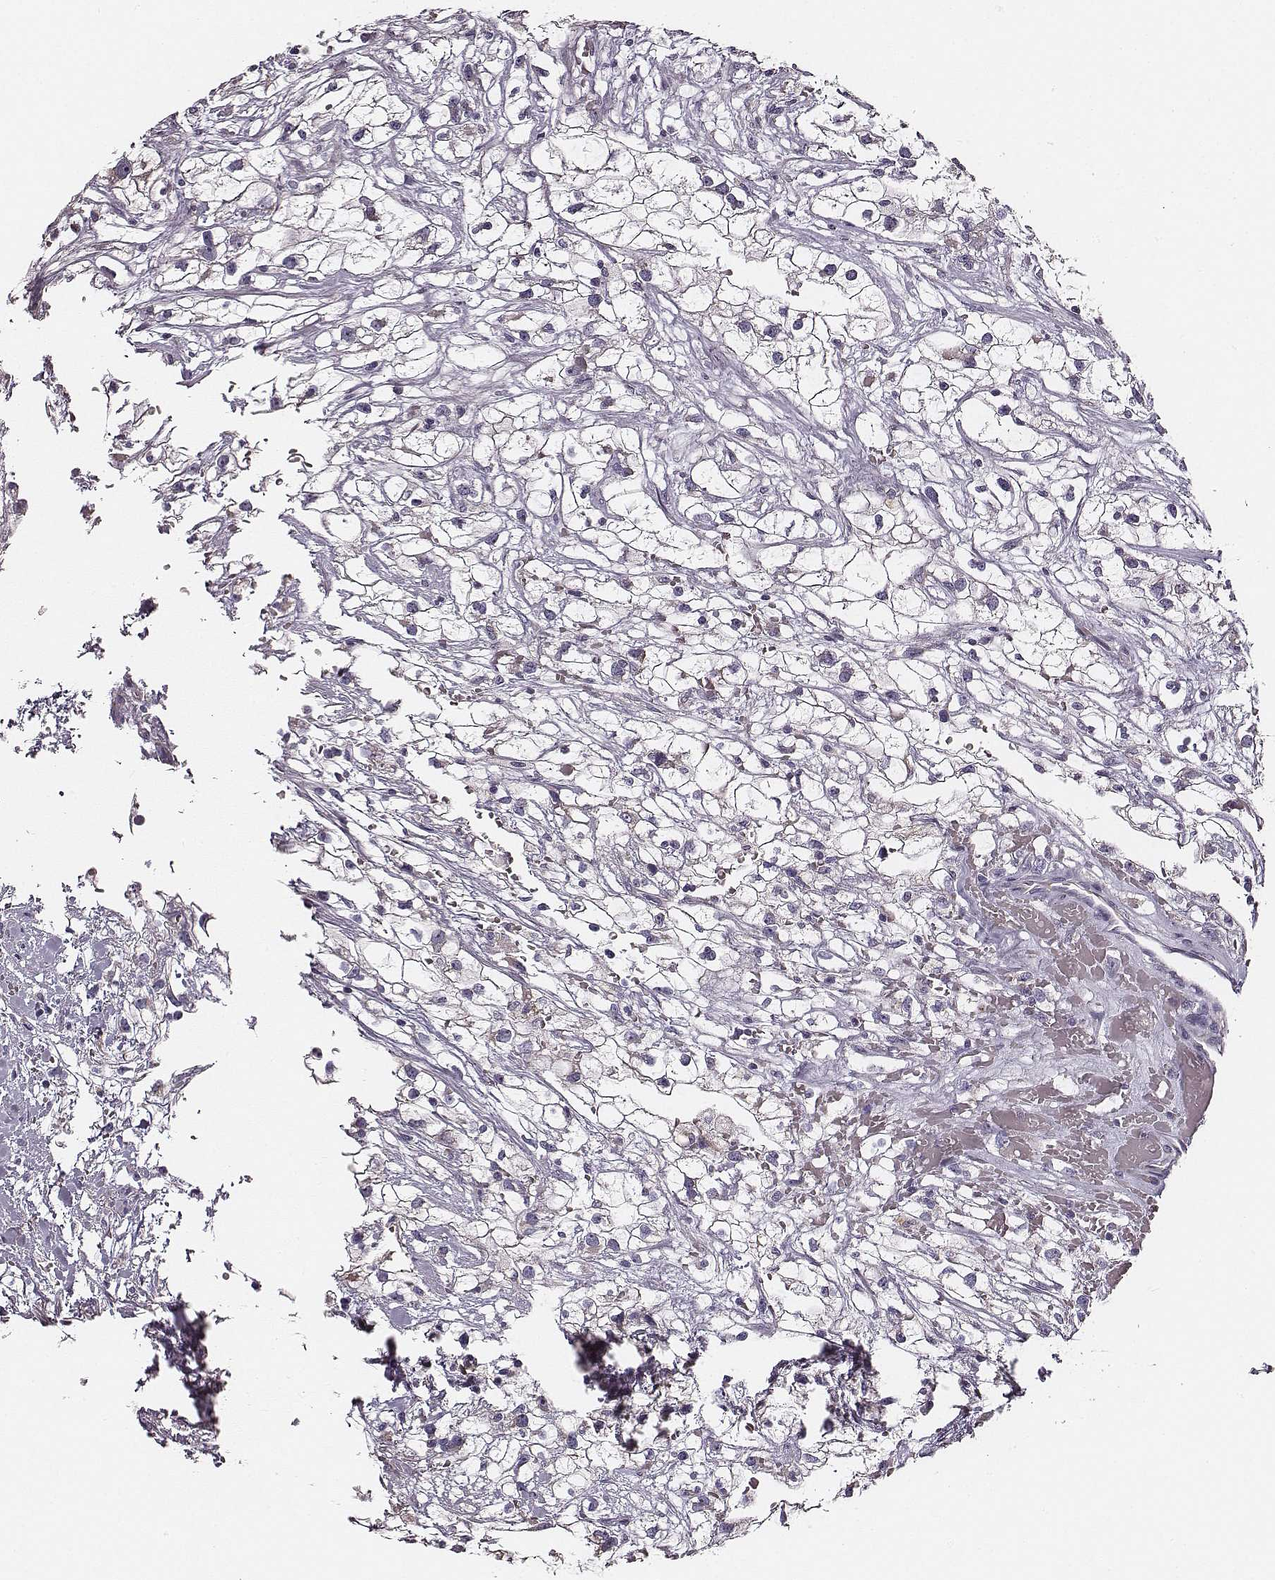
{"staining": {"intensity": "negative", "quantity": "none", "location": "none"}, "tissue": "renal cancer", "cell_type": "Tumor cells", "image_type": "cancer", "snomed": [{"axis": "morphology", "description": "Adenocarcinoma, NOS"}, {"axis": "topography", "description": "Kidney"}], "caption": "Protein analysis of renal cancer (adenocarcinoma) displays no significant expression in tumor cells. (Brightfield microscopy of DAB (3,3'-diaminobenzidine) immunohistochemistry (IHC) at high magnification).", "gene": "UBL4B", "patient": {"sex": "male", "age": 59}}